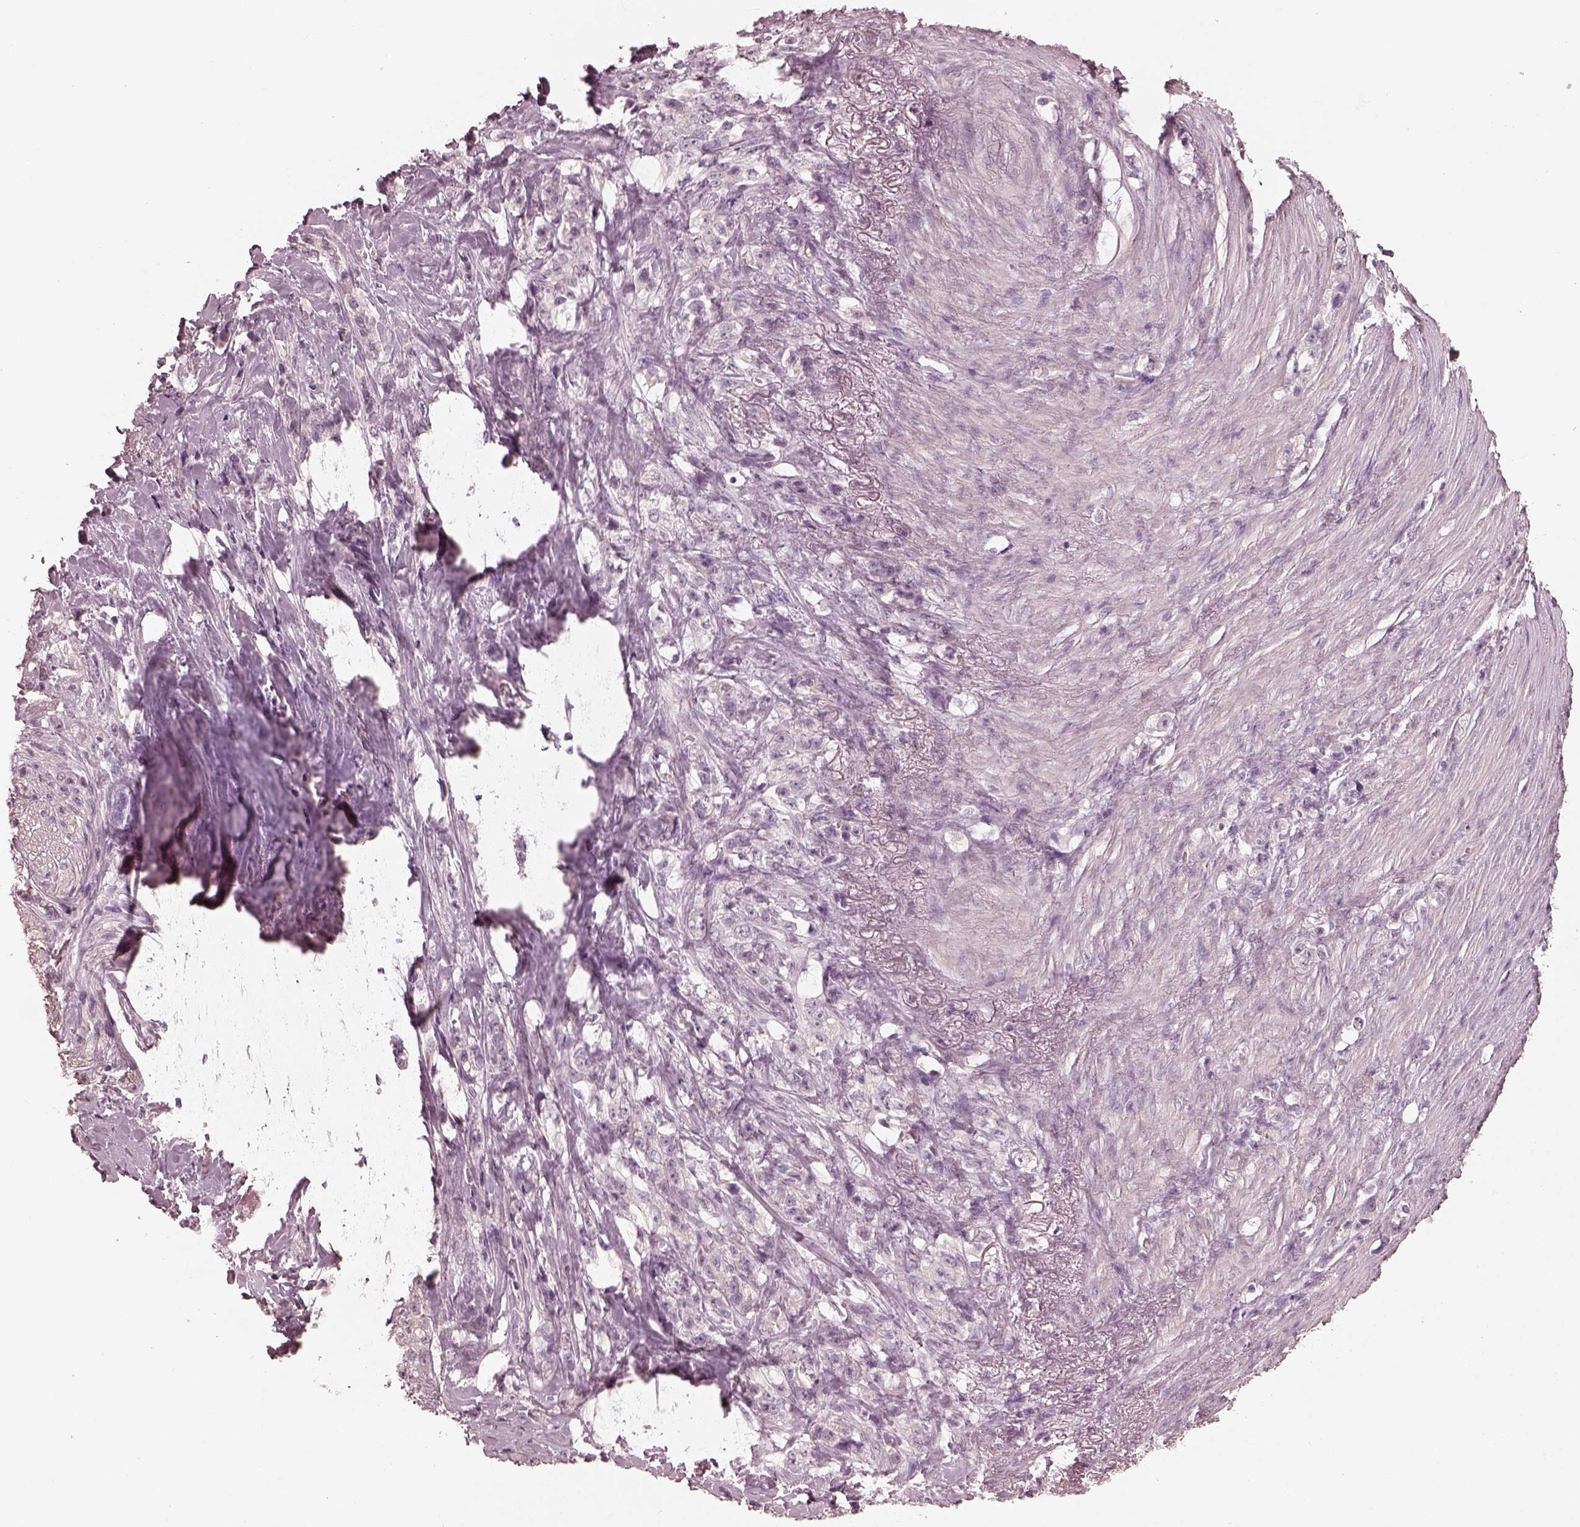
{"staining": {"intensity": "negative", "quantity": "none", "location": "none"}, "tissue": "stomach cancer", "cell_type": "Tumor cells", "image_type": "cancer", "snomed": [{"axis": "morphology", "description": "Adenocarcinoma, NOS"}, {"axis": "topography", "description": "Stomach, lower"}], "caption": "Immunohistochemistry image of neoplastic tissue: human stomach cancer stained with DAB shows no significant protein expression in tumor cells. The staining was performed using DAB (3,3'-diaminobenzidine) to visualize the protein expression in brown, while the nuclei were stained in blue with hematoxylin (Magnification: 20x).", "gene": "OPTC", "patient": {"sex": "male", "age": 88}}